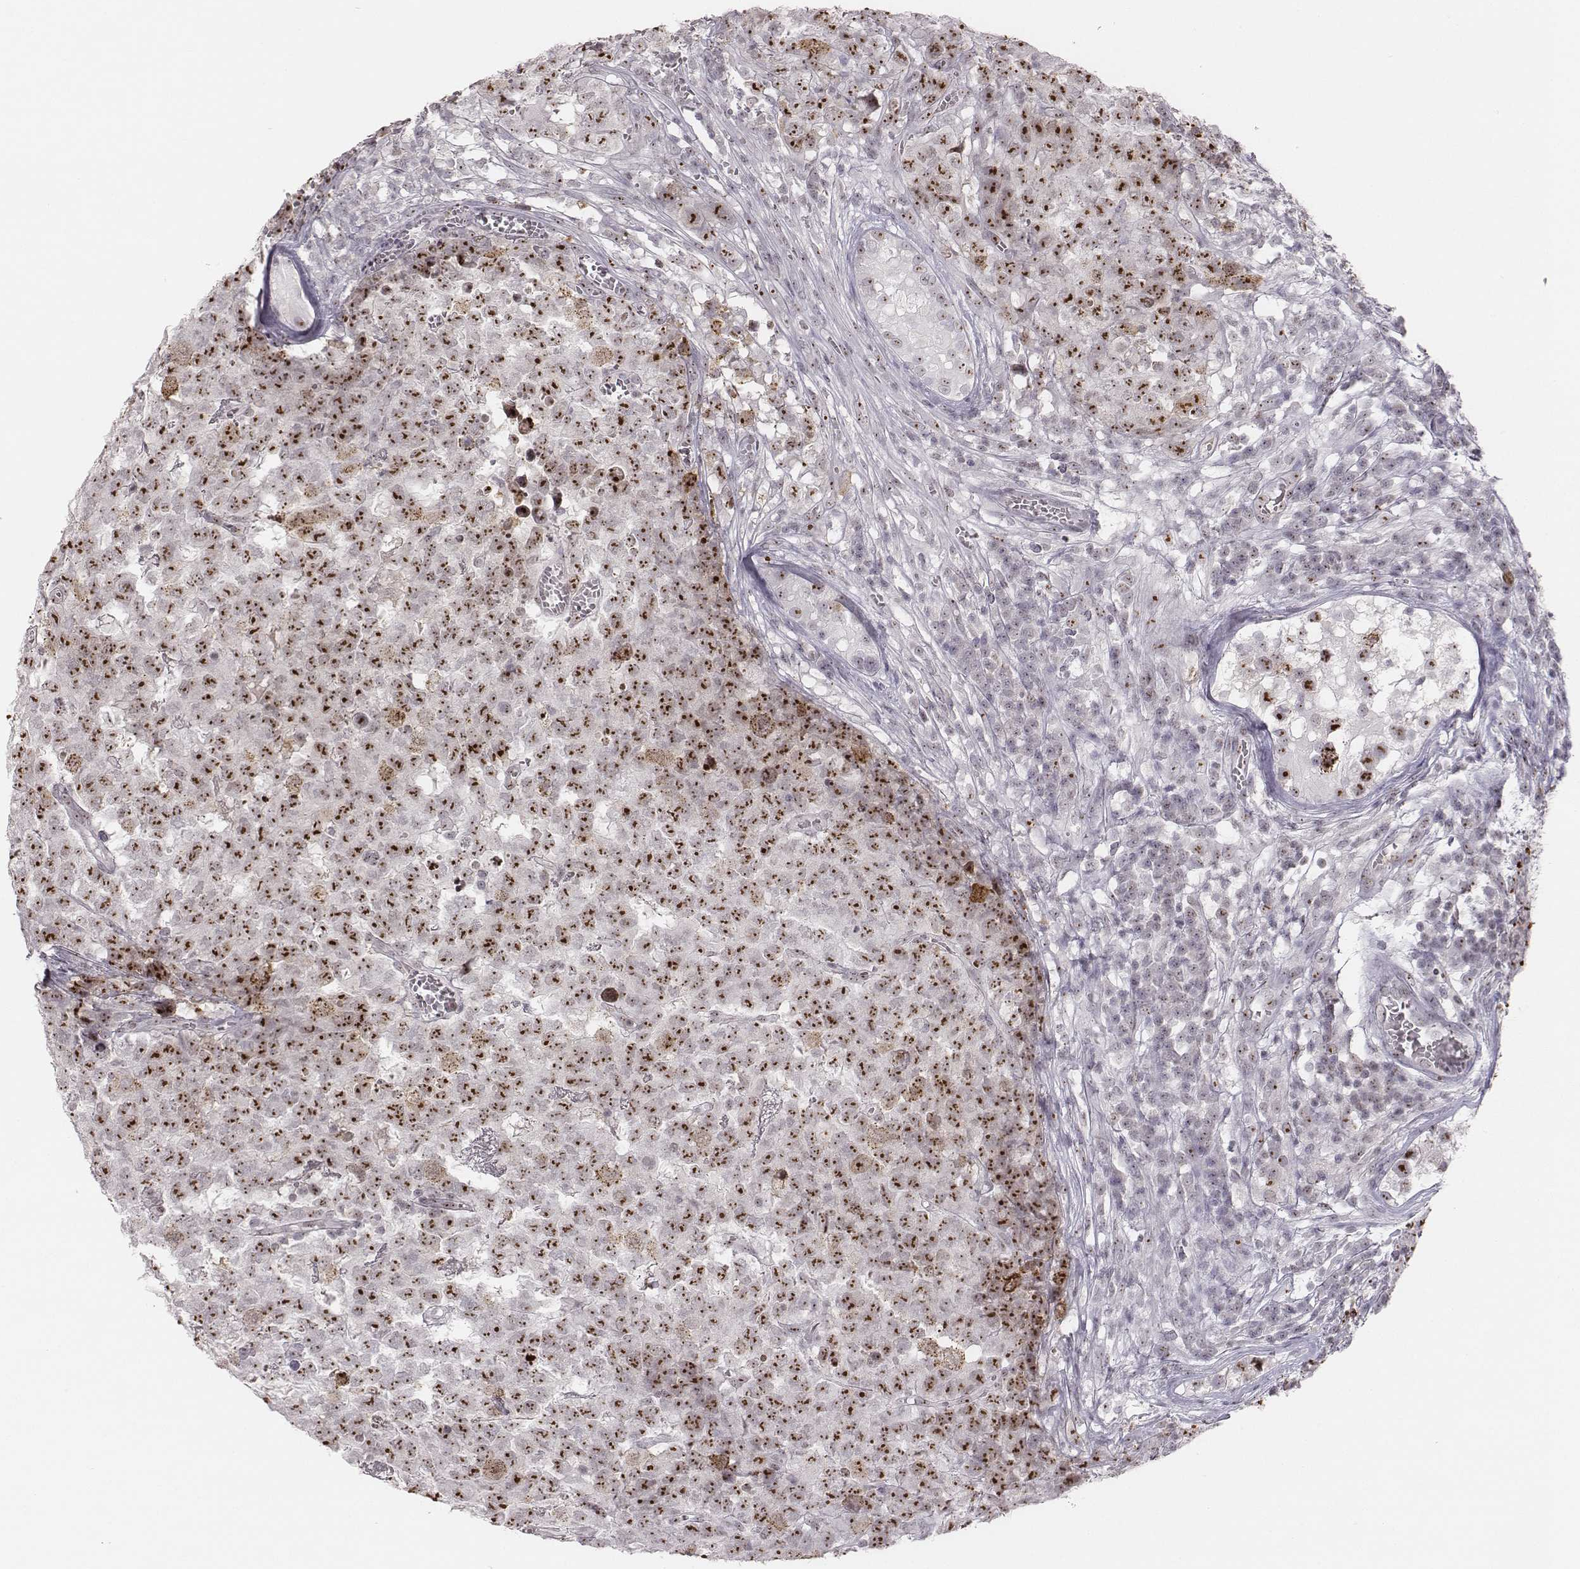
{"staining": {"intensity": "strong", "quantity": ">75%", "location": "nuclear"}, "tissue": "testis cancer", "cell_type": "Tumor cells", "image_type": "cancer", "snomed": [{"axis": "morphology", "description": "Carcinoma, Embryonal, NOS"}, {"axis": "topography", "description": "Testis"}], "caption": "Tumor cells exhibit high levels of strong nuclear expression in approximately >75% of cells in testis cancer (embryonal carcinoma).", "gene": "NIFK", "patient": {"sex": "male", "age": 23}}